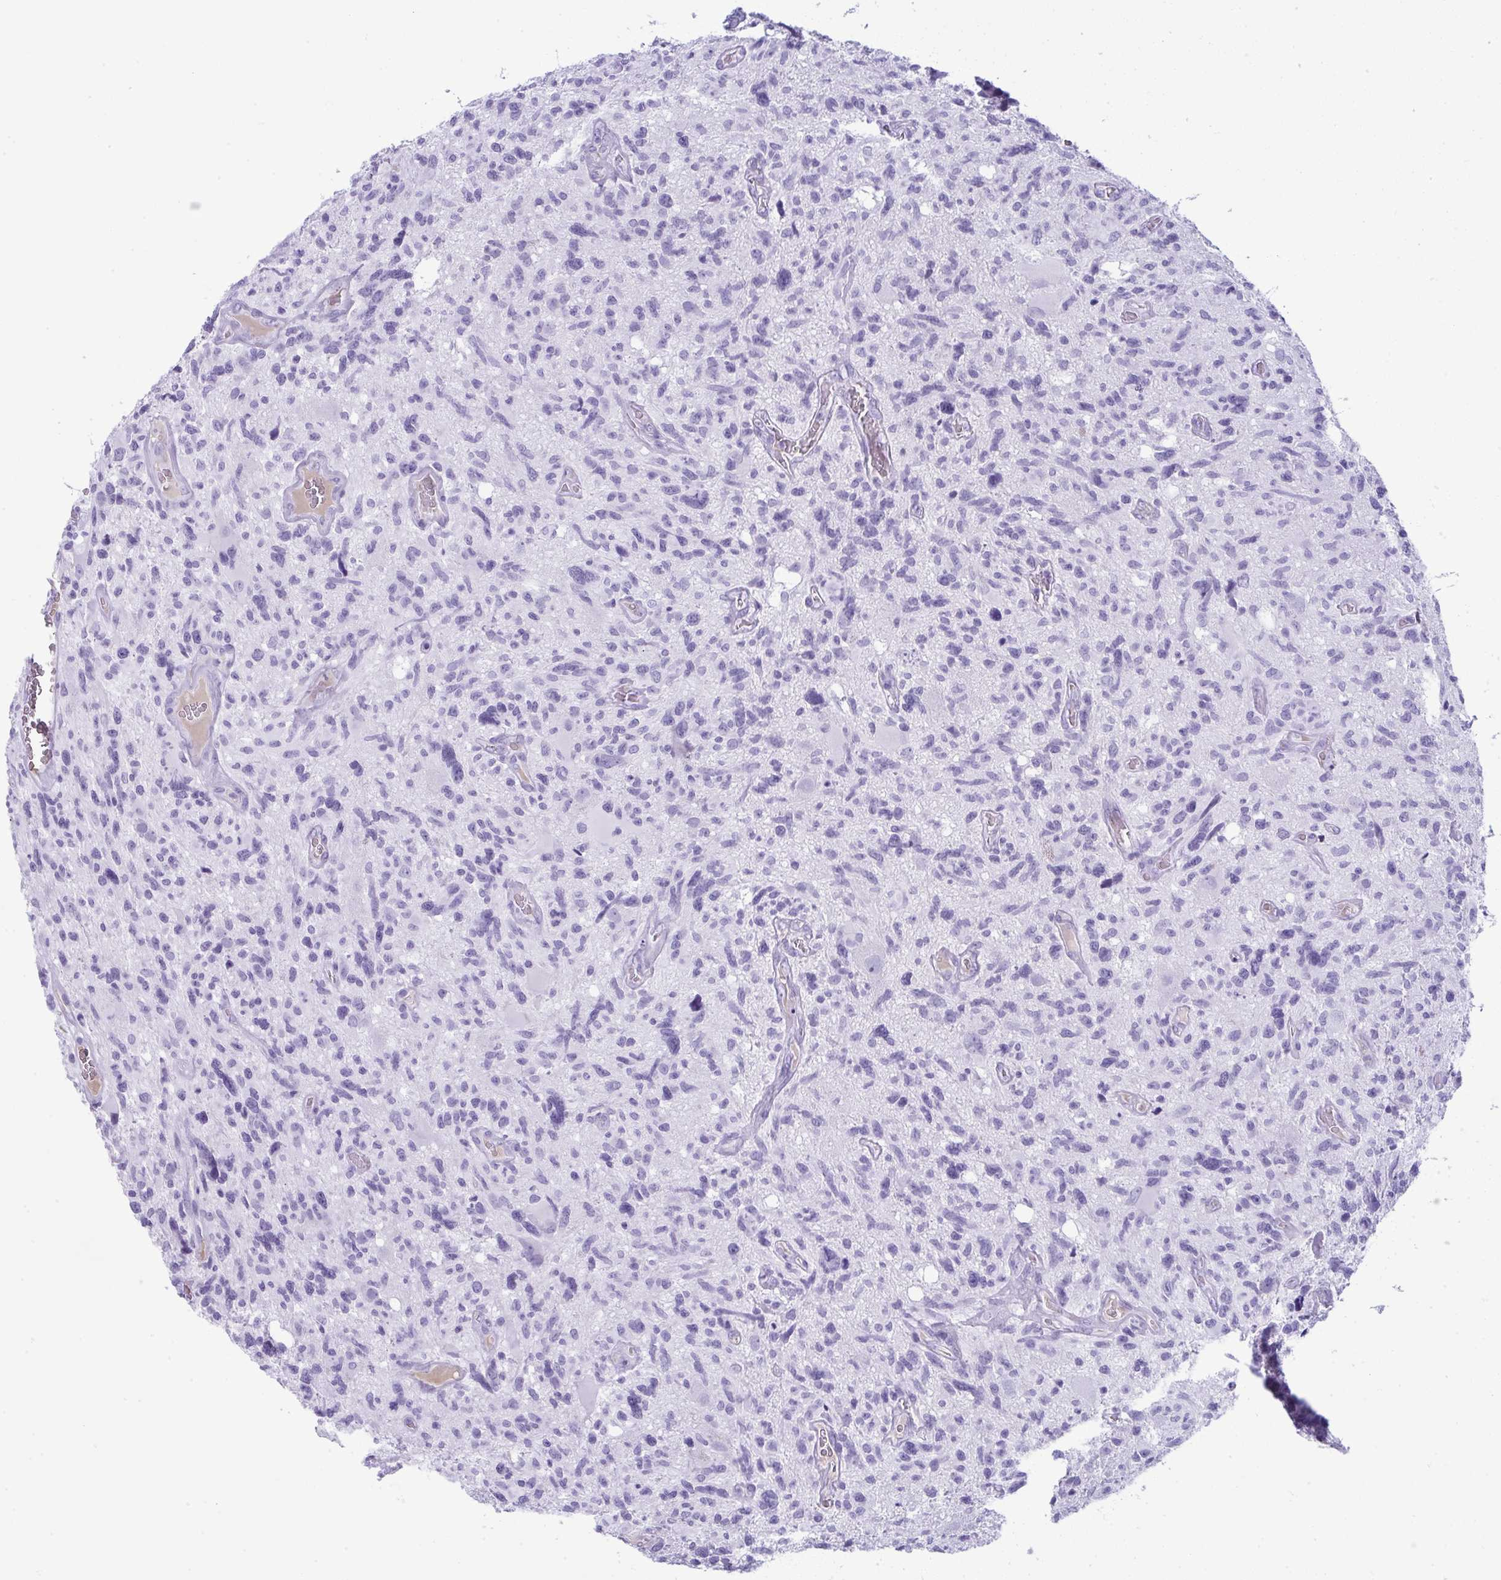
{"staining": {"intensity": "negative", "quantity": "none", "location": "none"}, "tissue": "glioma", "cell_type": "Tumor cells", "image_type": "cancer", "snomed": [{"axis": "morphology", "description": "Glioma, malignant, High grade"}, {"axis": "topography", "description": "Brain"}], "caption": "This is a photomicrograph of IHC staining of malignant high-grade glioma, which shows no staining in tumor cells.", "gene": "JCHAIN", "patient": {"sex": "male", "age": 49}}